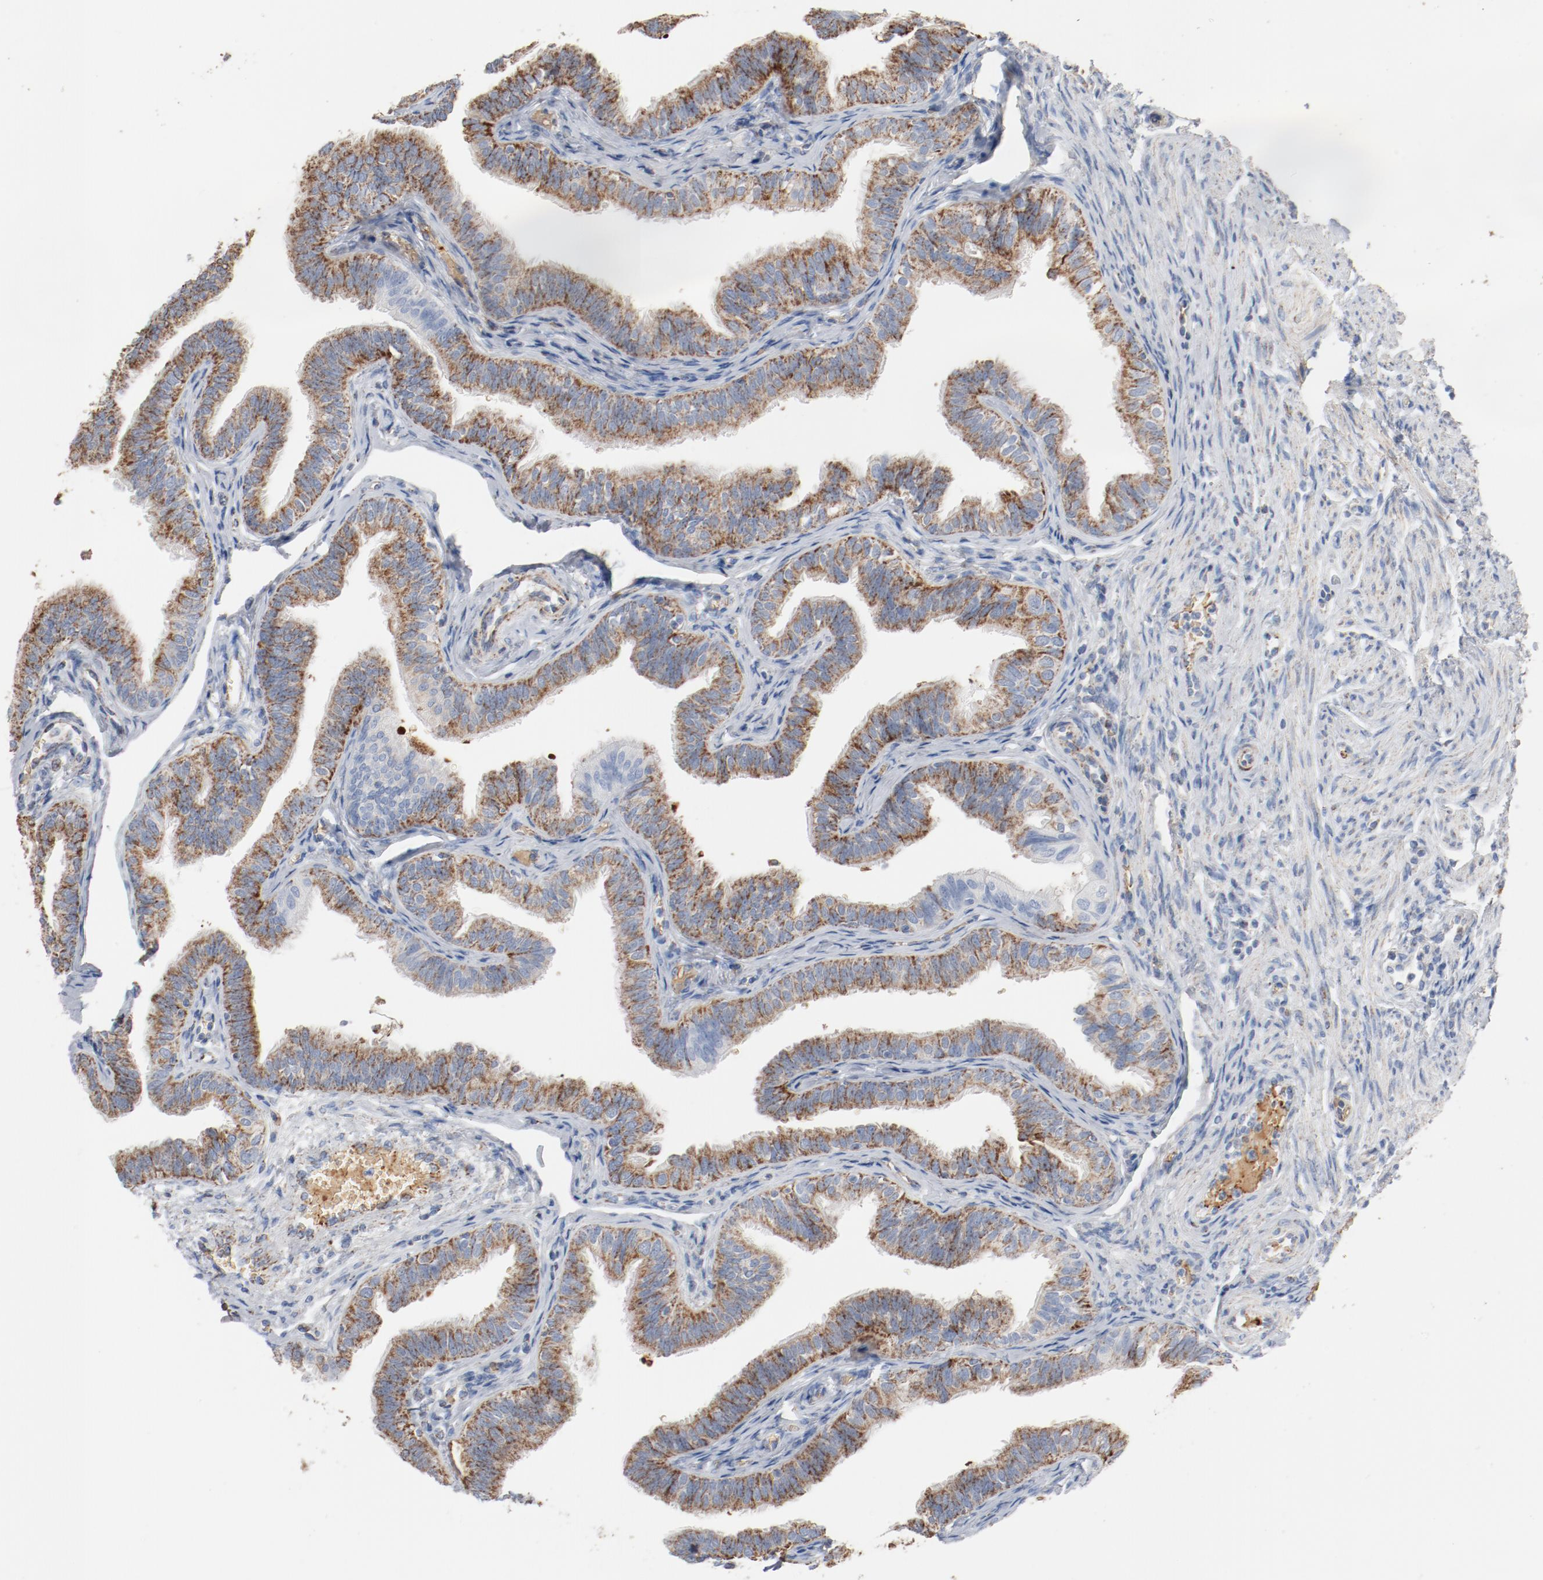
{"staining": {"intensity": "moderate", "quantity": ">75%", "location": "cytoplasmic/membranous"}, "tissue": "fallopian tube", "cell_type": "Glandular cells", "image_type": "normal", "snomed": [{"axis": "morphology", "description": "Normal tissue, NOS"}, {"axis": "morphology", "description": "Dermoid, NOS"}, {"axis": "topography", "description": "Fallopian tube"}], "caption": "IHC (DAB (3,3'-diaminobenzidine)) staining of unremarkable human fallopian tube exhibits moderate cytoplasmic/membranous protein positivity in approximately >75% of glandular cells.", "gene": "NDUFB8", "patient": {"sex": "female", "age": 33}}